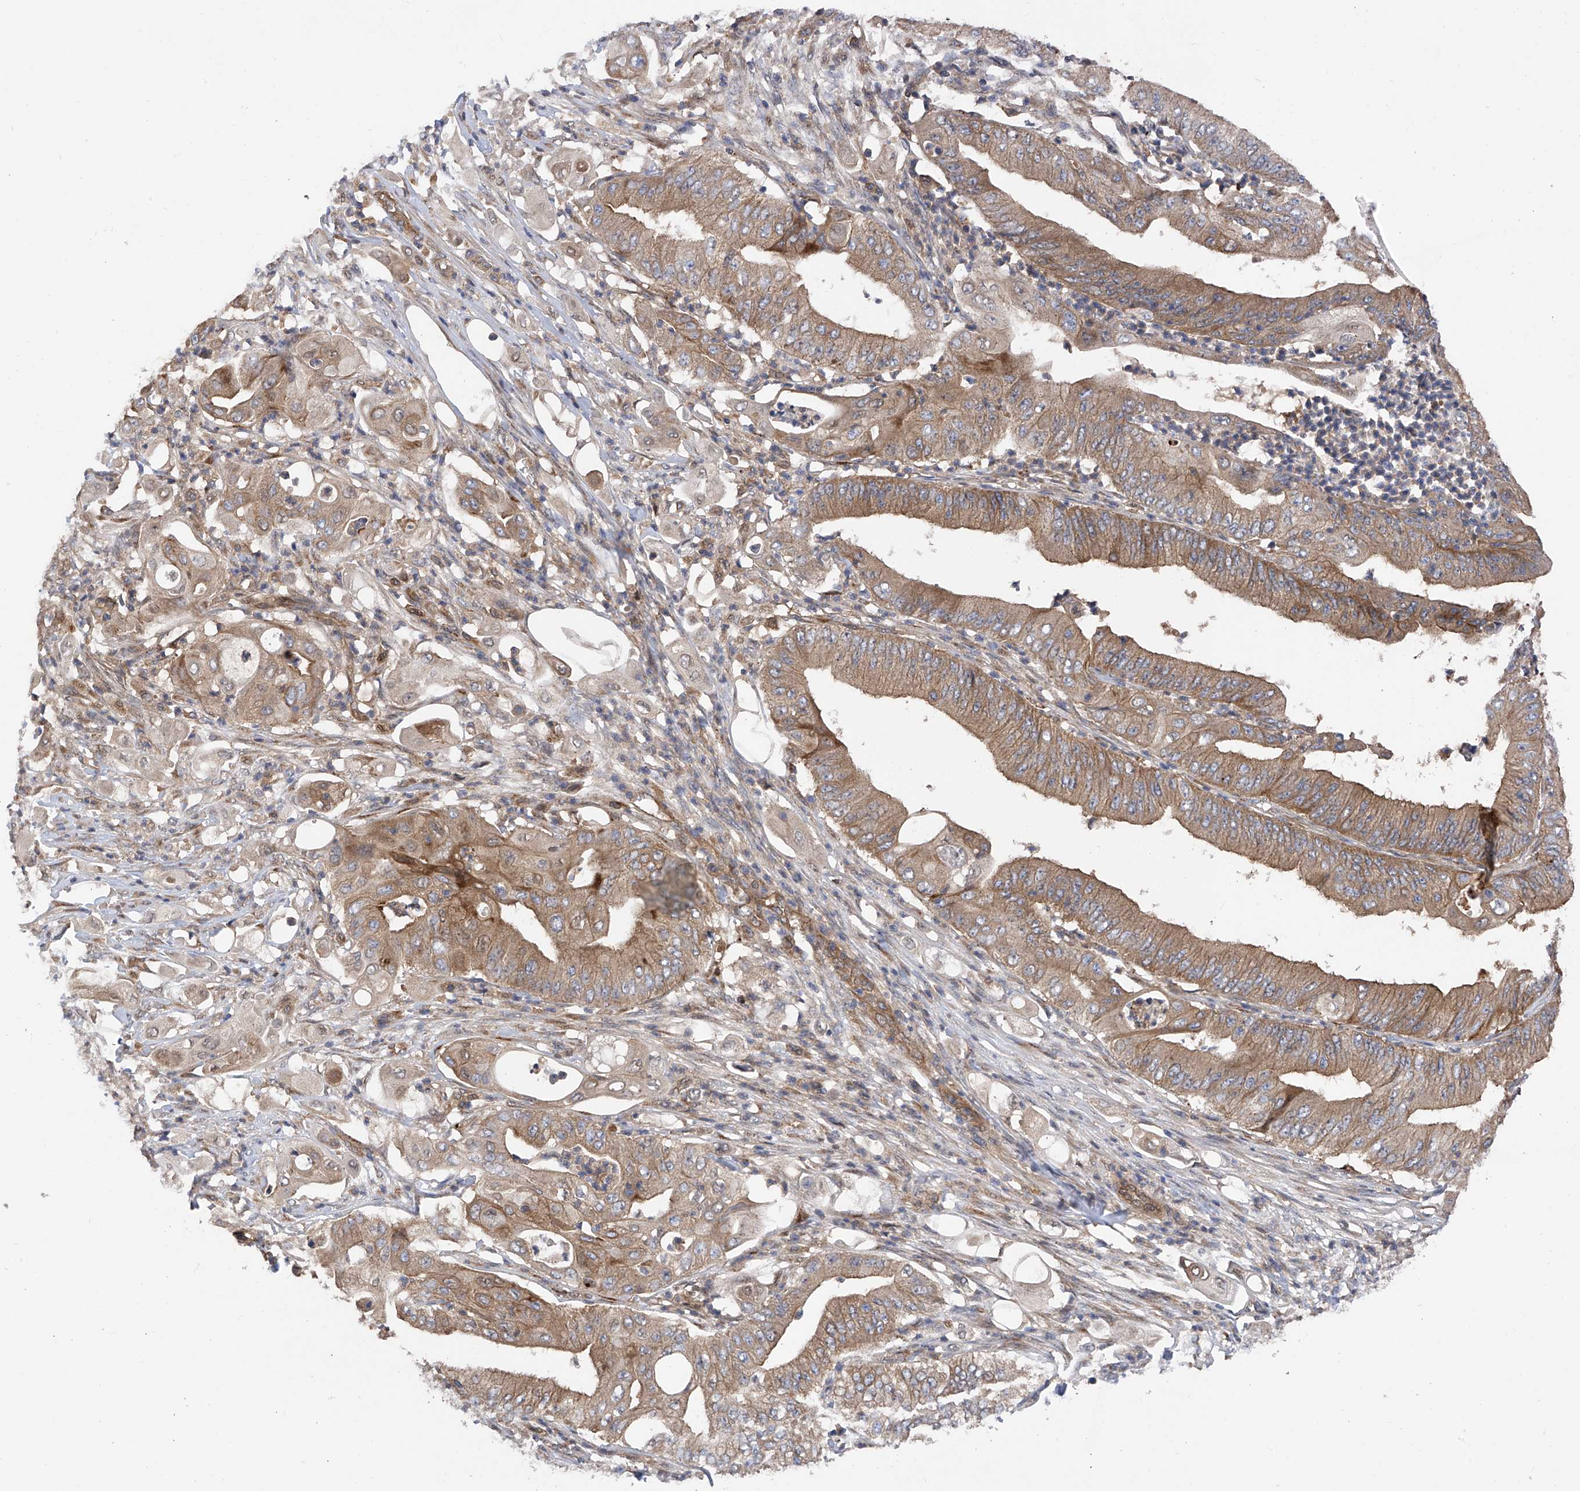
{"staining": {"intensity": "moderate", "quantity": ">75%", "location": "cytoplasmic/membranous"}, "tissue": "pancreatic cancer", "cell_type": "Tumor cells", "image_type": "cancer", "snomed": [{"axis": "morphology", "description": "Adenocarcinoma, NOS"}, {"axis": "topography", "description": "Pancreas"}], "caption": "A photomicrograph of human adenocarcinoma (pancreatic) stained for a protein shows moderate cytoplasmic/membranous brown staining in tumor cells. (Brightfield microscopy of DAB IHC at high magnification).", "gene": "CHPF", "patient": {"sex": "female", "age": 77}}